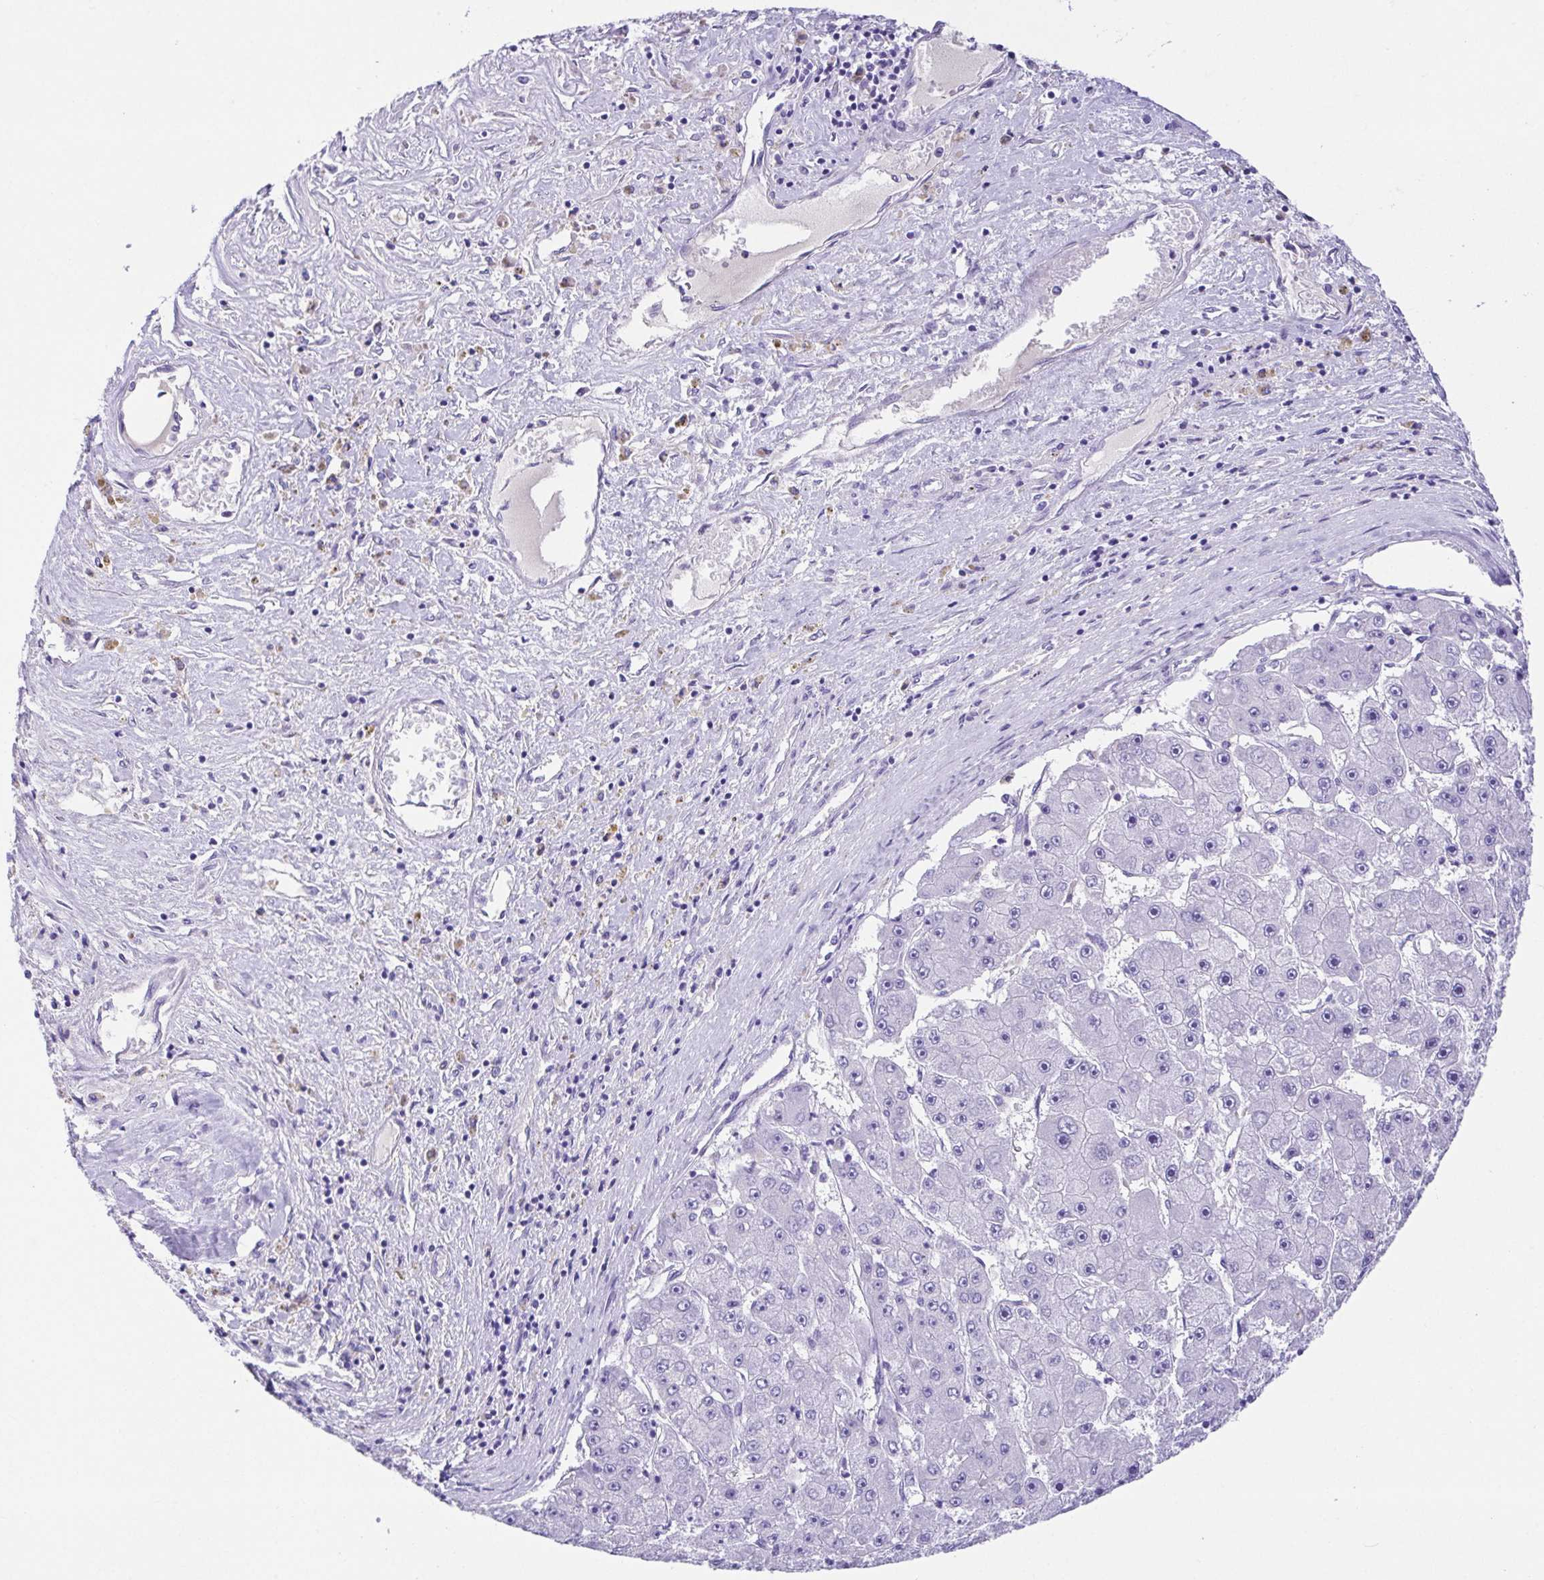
{"staining": {"intensity": "negative", "quantity": "none", "location": "none"}, "tissue": "liver cancer", "cell_type": "Tumor cells", "image_type": "cancer", "snomed": [{"axis": "morphology", "description": "Carcinoma, Hepatocellular, NOS"}, {"axis": "topography", "description": "Liver"}], "caption": "The IHC photomicrograph has no significant positivity in tumor cells of liver hepatocellular carcinoma tissue. The staining was performed using DAB to visualize the protein expression in brown, while the nuclei were stained in blue with hematoxylin (Magnification: 20x).", "gene": "SPATA4", "patient": {"sex": "female", "age": 61}}